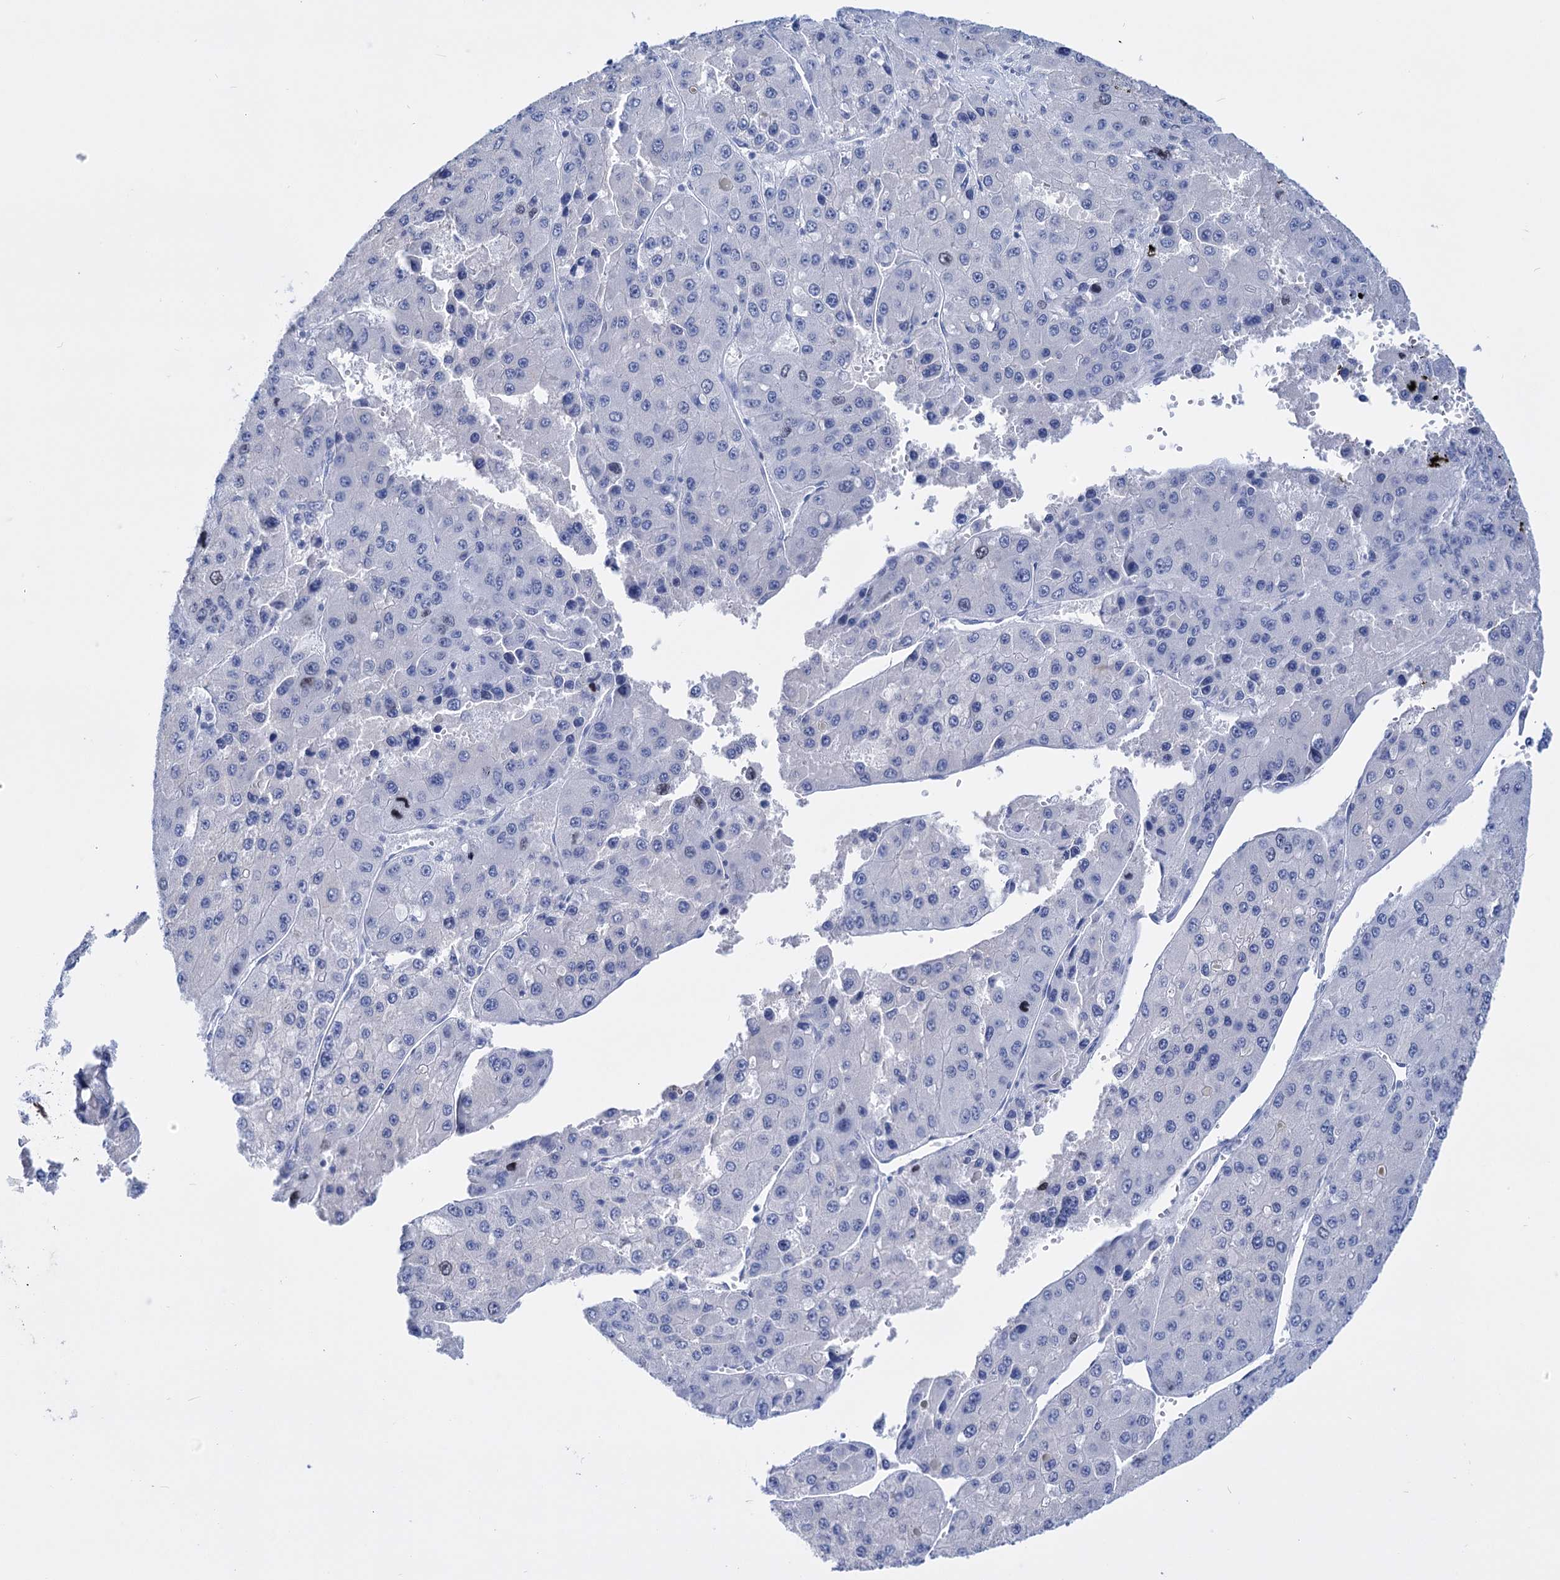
{"staining": {"intensity": "negative", "quantity": "none", "location": "none"}, "tissue": "liver cancer", "cell_type": "Tumor cells", "image_type": "cancer", "snomed": [{"axis": "morphology", "description": "Carcinoma, Hepatocellular, NOS"}, {"axis": "topography", "description": "Liver"}], "caption": "Tumor cells are negative for protein expression in human liver hepatocellular carcinoma.", "gene": "FBXW12", "patient": {"sex": "female", "age": 73}}